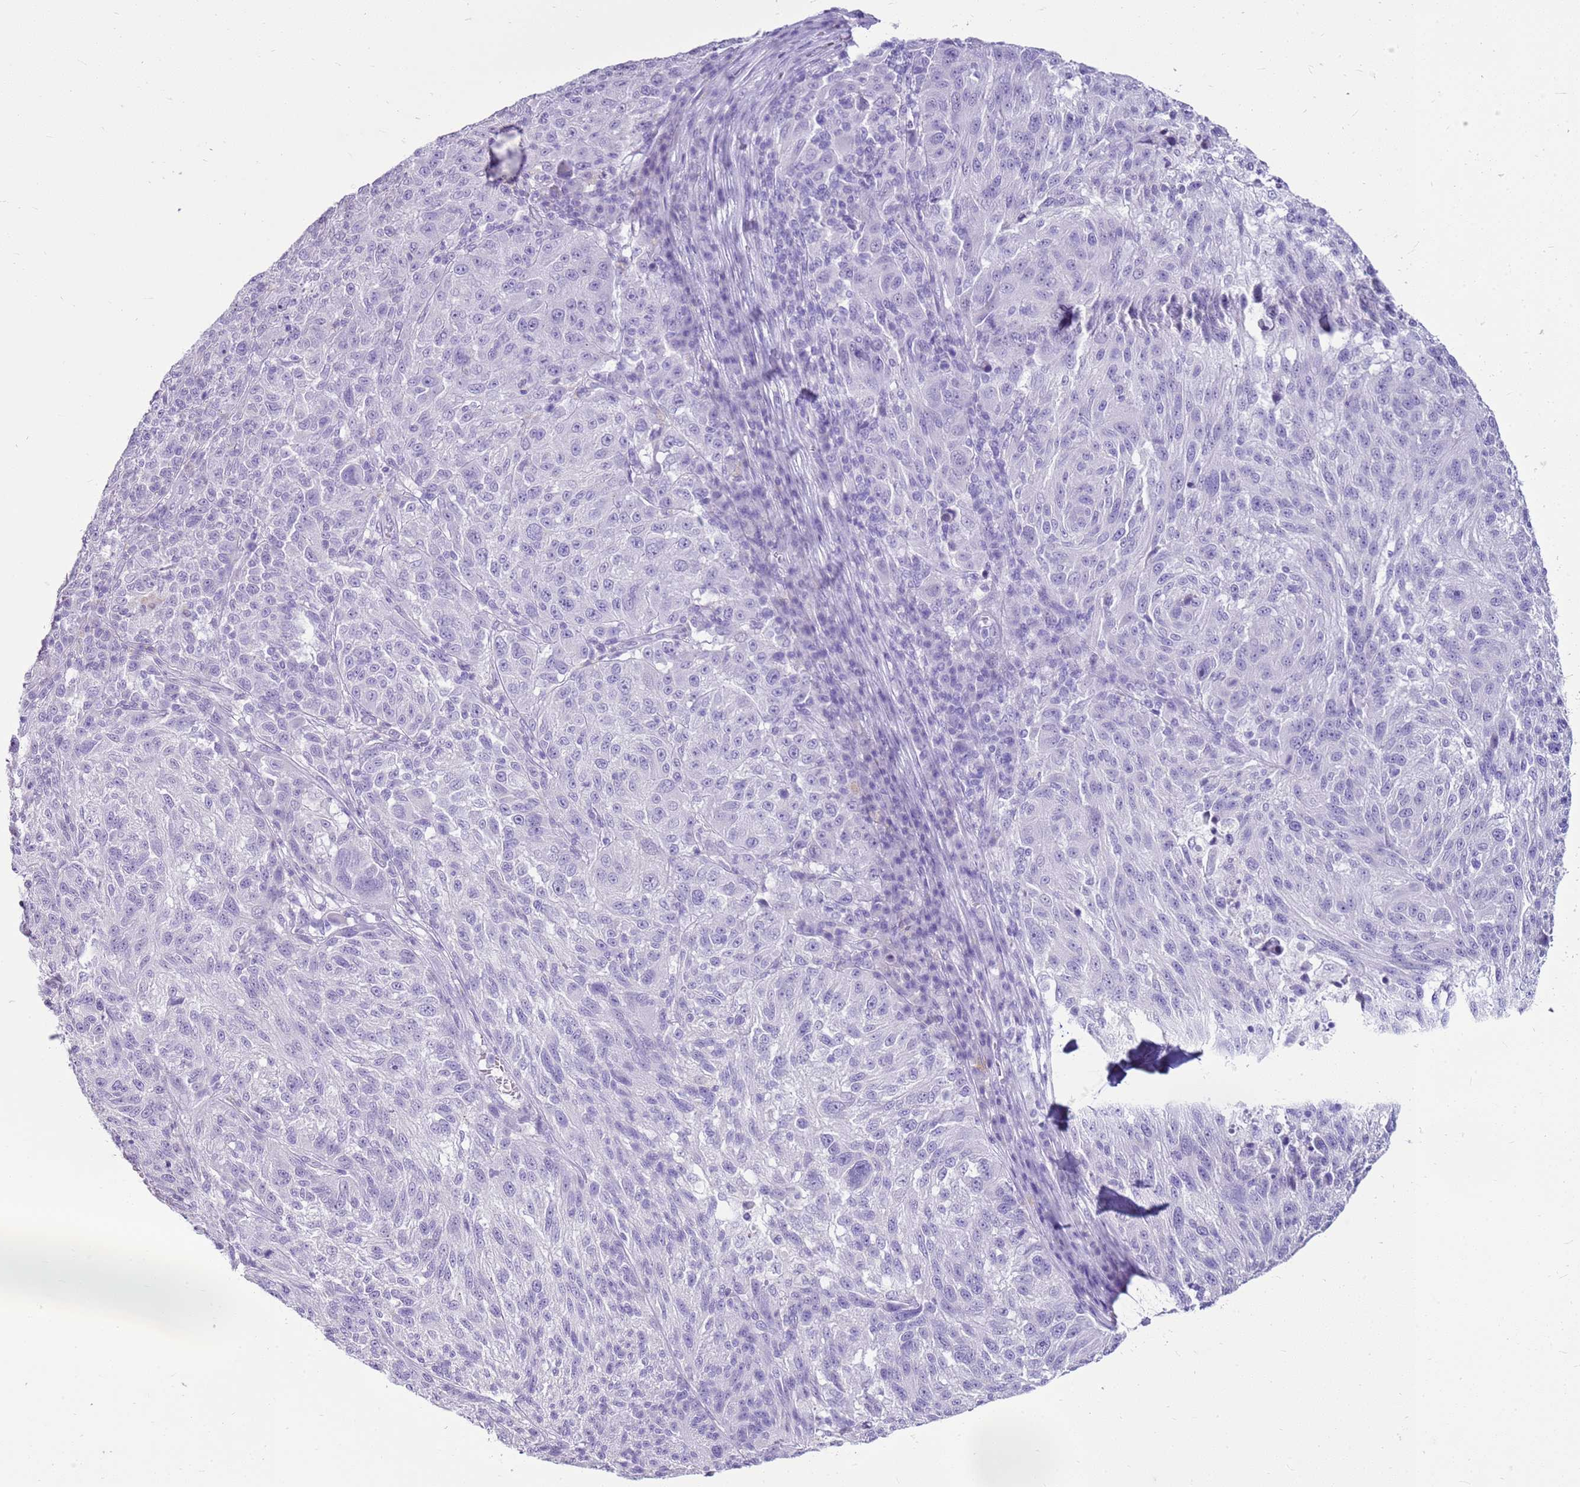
{"staining": {"intensity": "negative", "quantity": "none", "location": "none"}, "tissue": "melanoma", "cell_type": "Tumor cells", "image_type": "cancer", "snomed": [{"axis": "morphology", "description": "Malignant melanoma, NOS"}, {"axis": "topography", "description": "Skin"}], "caption": "DAB (3,3'-diaminobenzidine) immunohistochemical staining of human malignant melanoma demonstrates no significant positivity in tumor cells. (Stains: DAB (3,3'-diaminobenzidine) IHC with hematoxylin counter stain, Microscopy: brightfield microscopy at high magnification).", "gene": "CA8", "patient": {"sex": "male", "age": 53}}